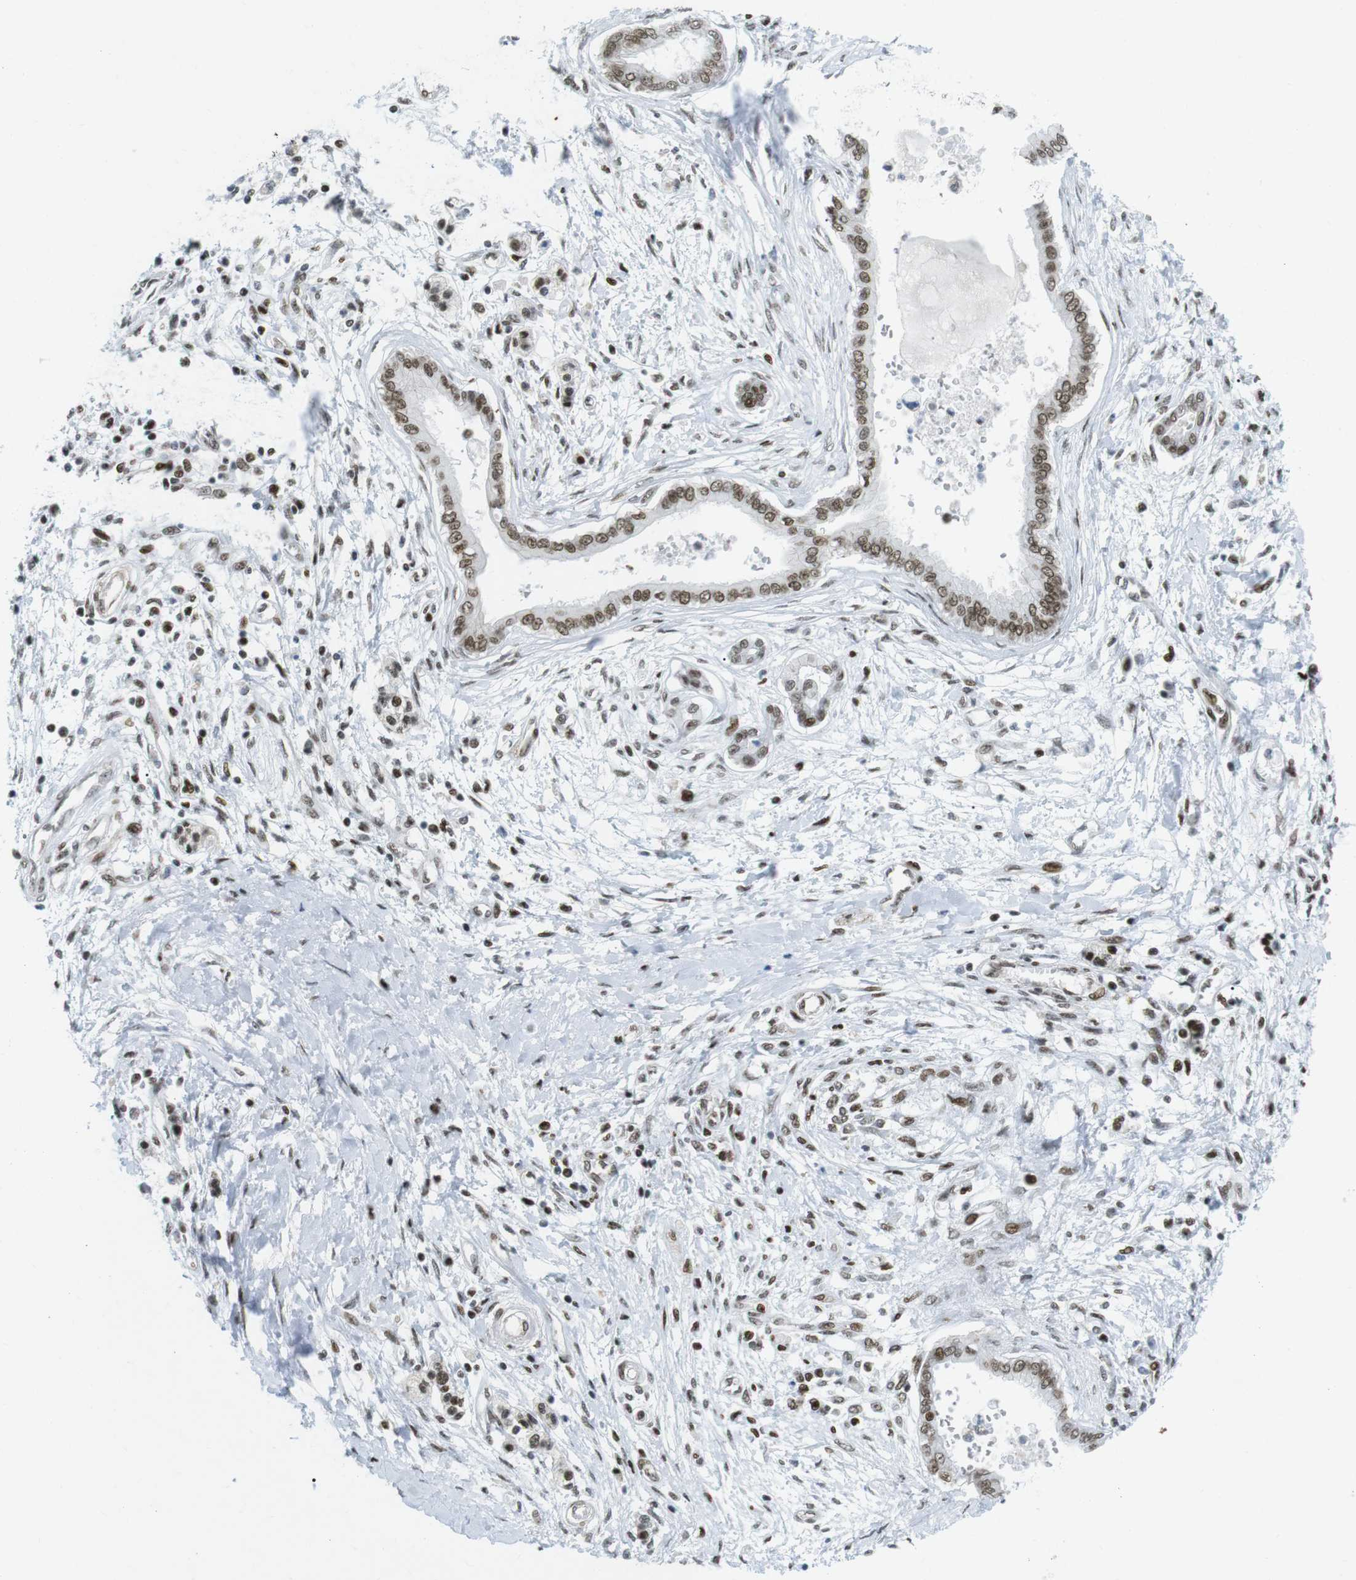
{"staining": {"intensity": "moderate", "quantity": ">75%", "location": "nuclear"}, "tissue": "pancreatic cancer", "cell_type": "Tumor cells", "image_type": "cancer", "snomed": [{"axis": "morphology", "description": "Adenocarcinoma, NOS"}, {"axis": "topography", "description": "Pancreas"}], "caption": "Protein expression analysis of pancreatic cancer shows moderate nuclear expression in about >75% of tumor cells.", "gene": "ARID1A", "patient": {"sex": "male", "age": 56}}